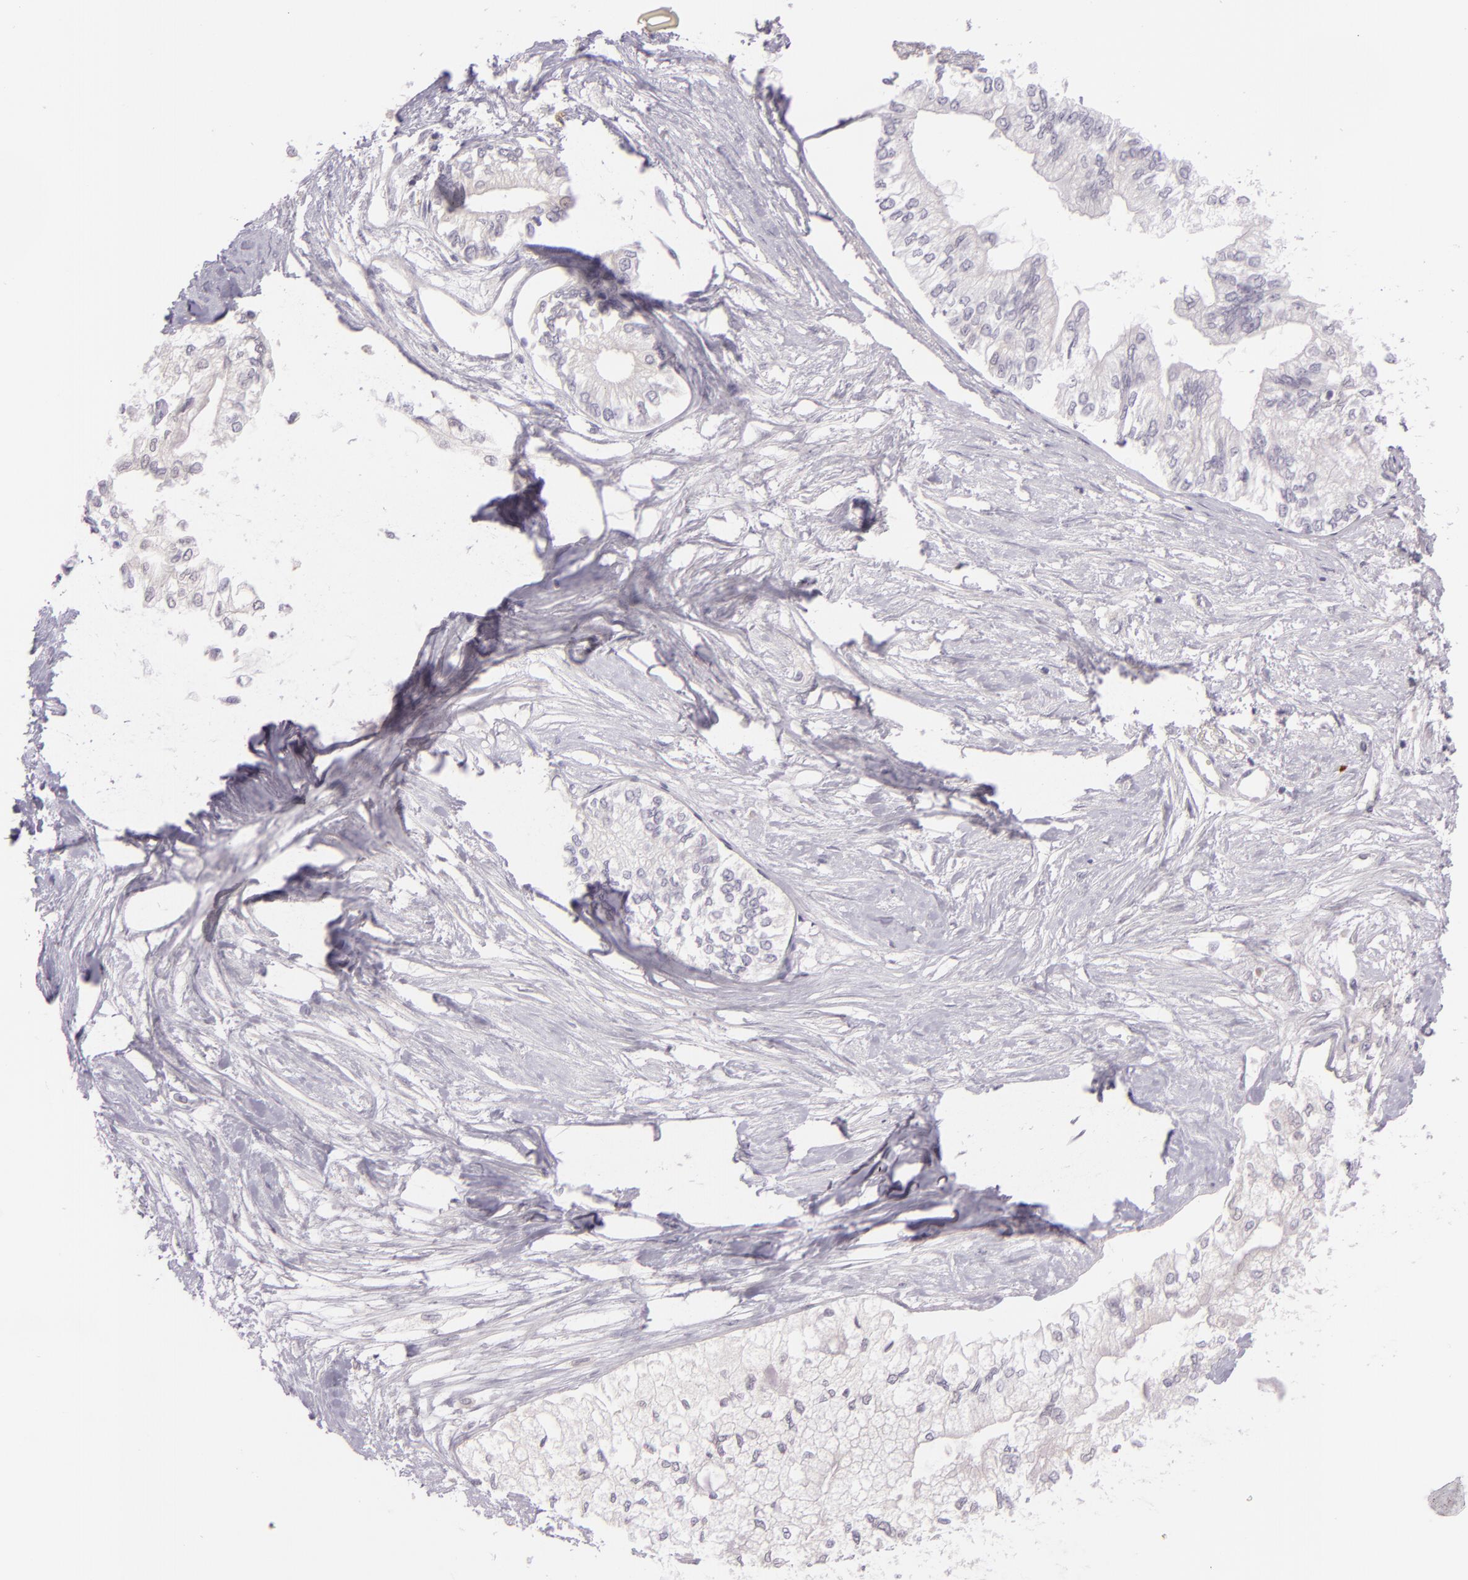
{"staining": {"intensity": "negative", "quantity": "none", "location": "none"}, "tissue": "pancreatic cancer", "cell_type": "Tumor cells", "image_type": "cancer", "snomed": [{"axis": "morphology", "description": "Adenocarcinoma, NOS"}, {"axis": "topography", "description": "Pancreas"}], "caption": "Immunohistochemistry (IHC) of human pancreatic adenocarcinoma demonstrates no positivity in tumor cells.", "gene": "CHEK2", "patient": {"sex": "male", "age": 79}}